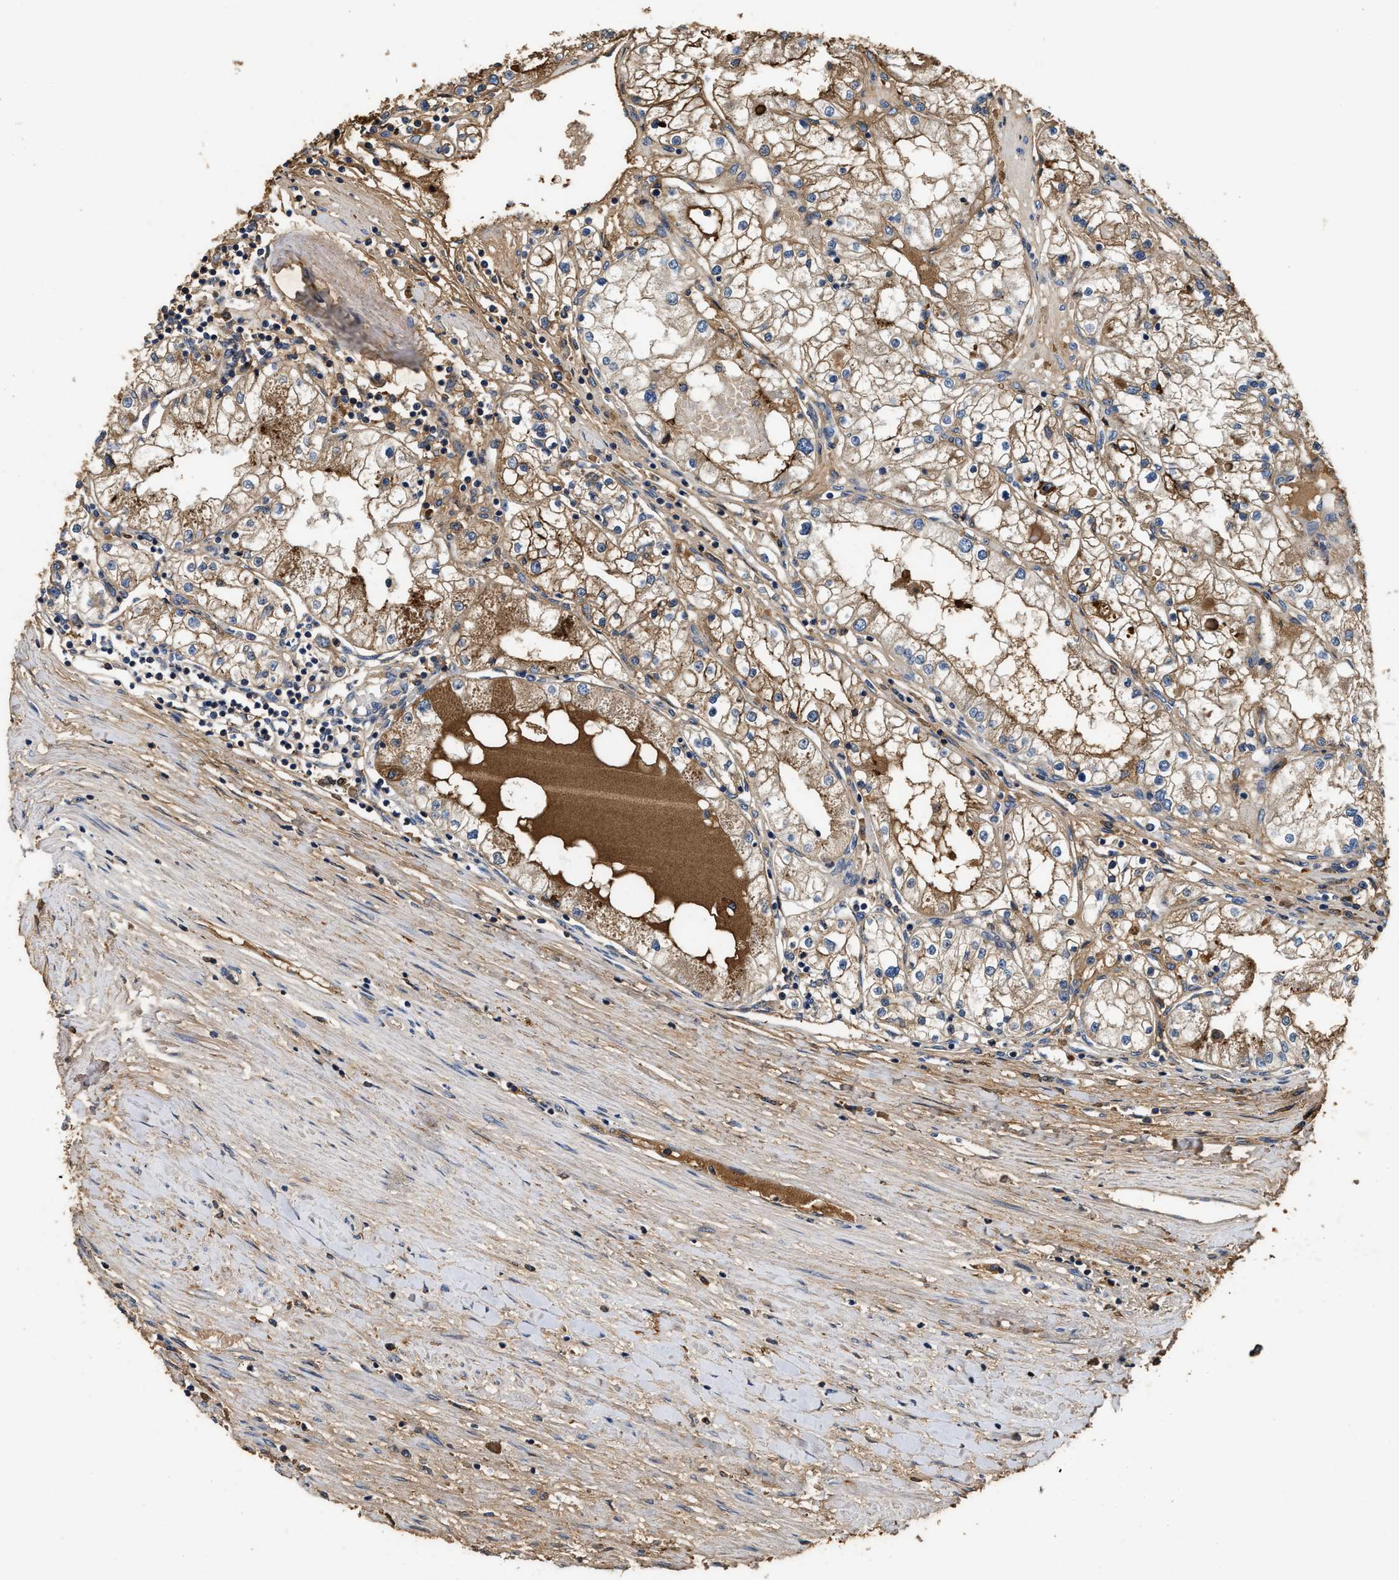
{"staining": {"intensity": "moderate", "quantity": ">75%", "location": "cytoplasmic/membranous"}, "tissue": "renal cancer", "cell_type": "Tumor cells", "image_type": "cancer", "snomed": [{"axis": "morphology", "description": "Adenocarcinoma, NOS"}, {"axis": "topography", "description": "Kidney"}], "caption": "Tumor cells display medium levels of moderate cytoplasmic/membranous positivity in about >75% of cells in human renal cancer (adenocarcinoma). (DAB (3,3'-diaminobenzidine) IHC with brightfield microscopy, high magnification).", "gene": "C3", "patient": {"sex": "male", "age": 68}}